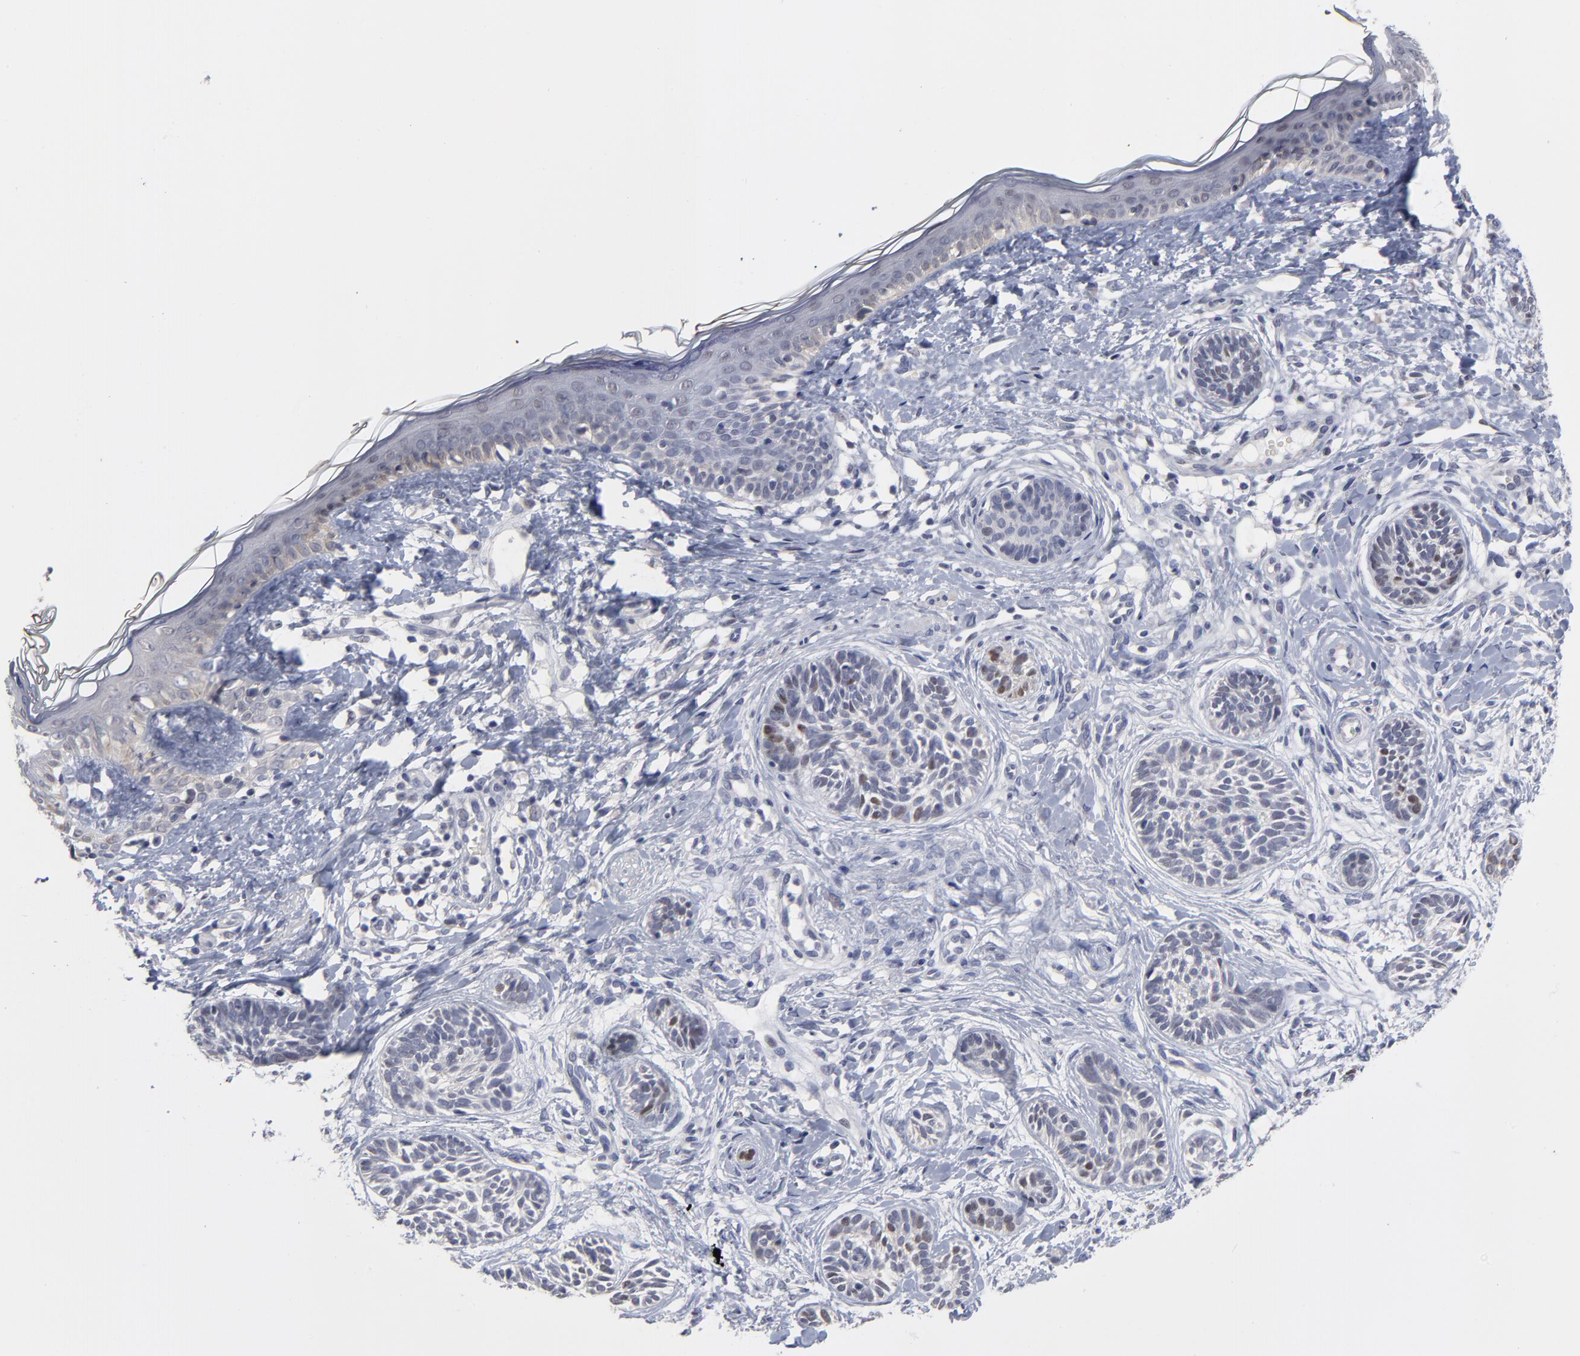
{"staining": {"intensity": "strong", "quantity": "<25%", "location": "nuclear"}, "tissue": "skin cancer", "cell_type": "Tumor cells", "image_type": "cancer", "snomed": [{"axis": "morphology", "description": "Normal tissue, NOS"}, {"axis": "morphology", "description": "Basal cell carcinoma"}, {"axis": "topography", "description": "Skin"}], "caption": "A brown stain labels strong nuclear expression of a protein in basal cell carcinoma (skin) tumor cells.", "gene": "MAGEA10", "patient": {"sex": "male", "age": 63}}